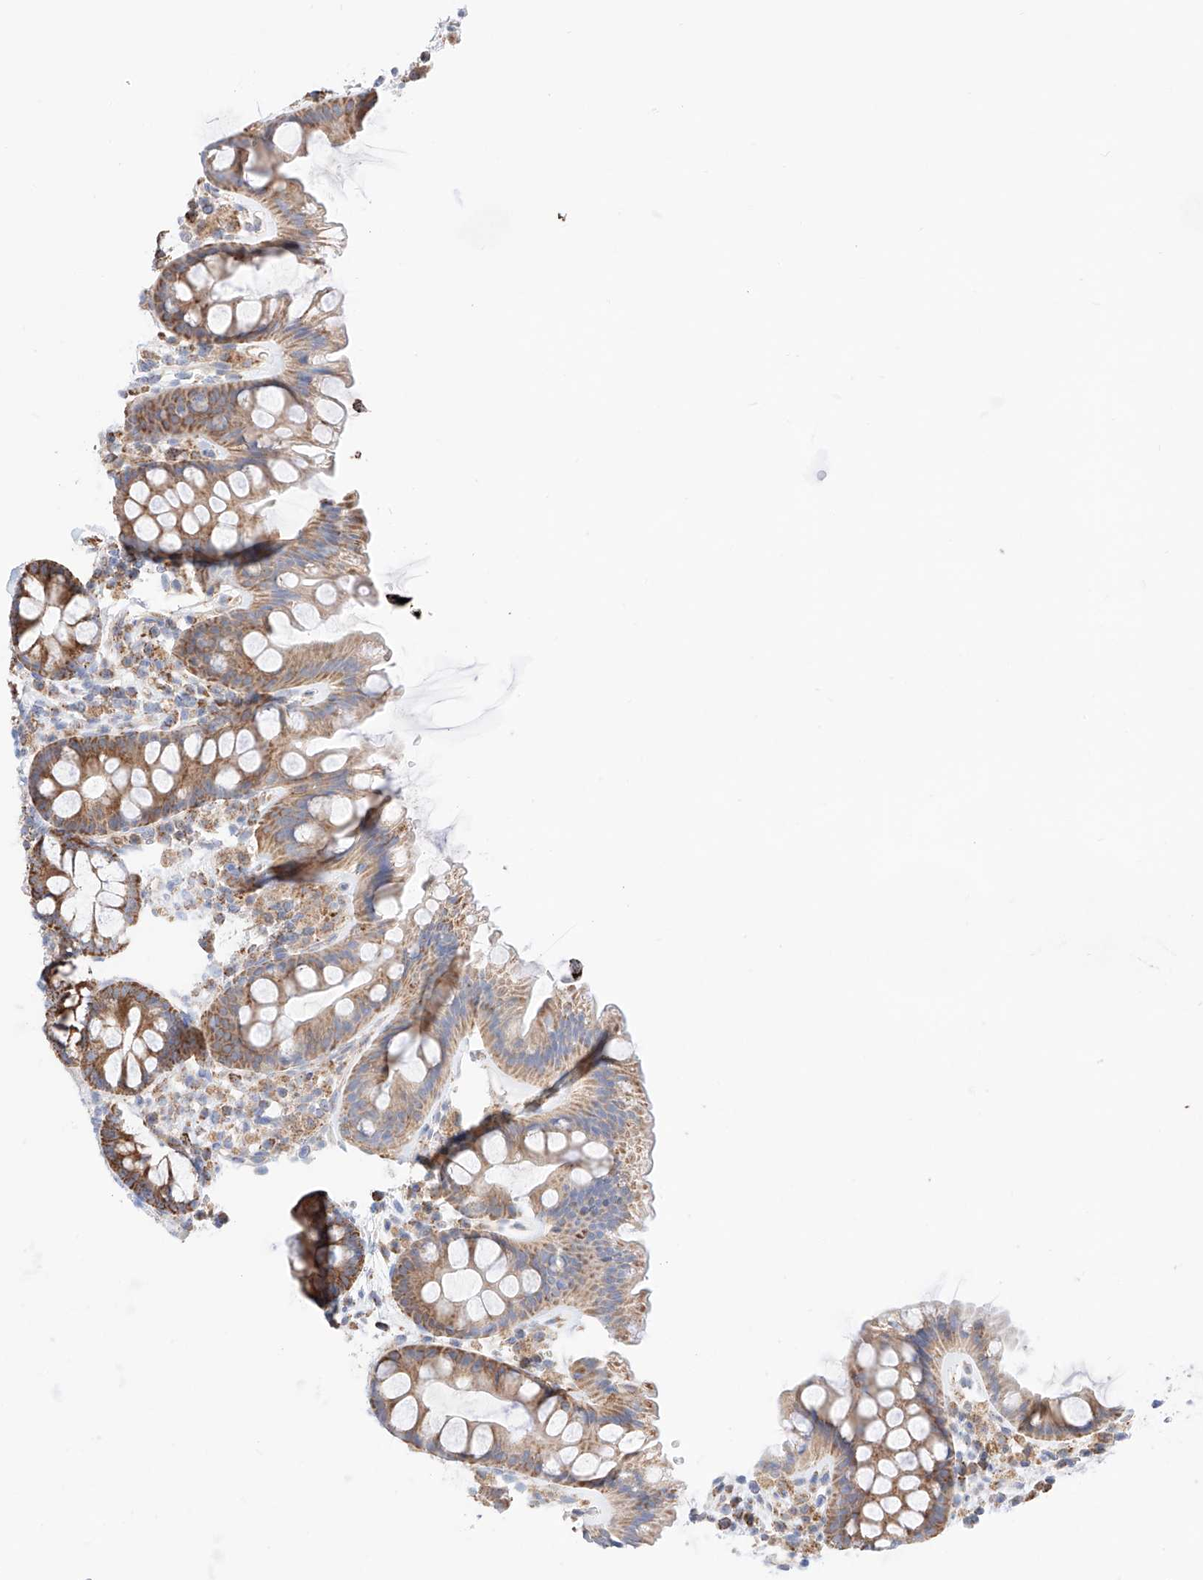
{"staining": {"intensity": "moderate", "quantity": "<25%", "location": "cytoplasmic/membranous"}, "tissue": "colon", "cell_type": "Endothelial cells", "image_type": "normal", "snomed": [{"axis": "morphology", "description": "Normal tissue, NOS"}, {"axis": "topography", "description": "Colon"}], "caption": "A low amount of moderate cytoplasmic/membranous expression is present in approximately <25% of endothelial cells in unremarkable colon.", "gene": "KTI12", "patient": {"sex": "female", "age": 62}}